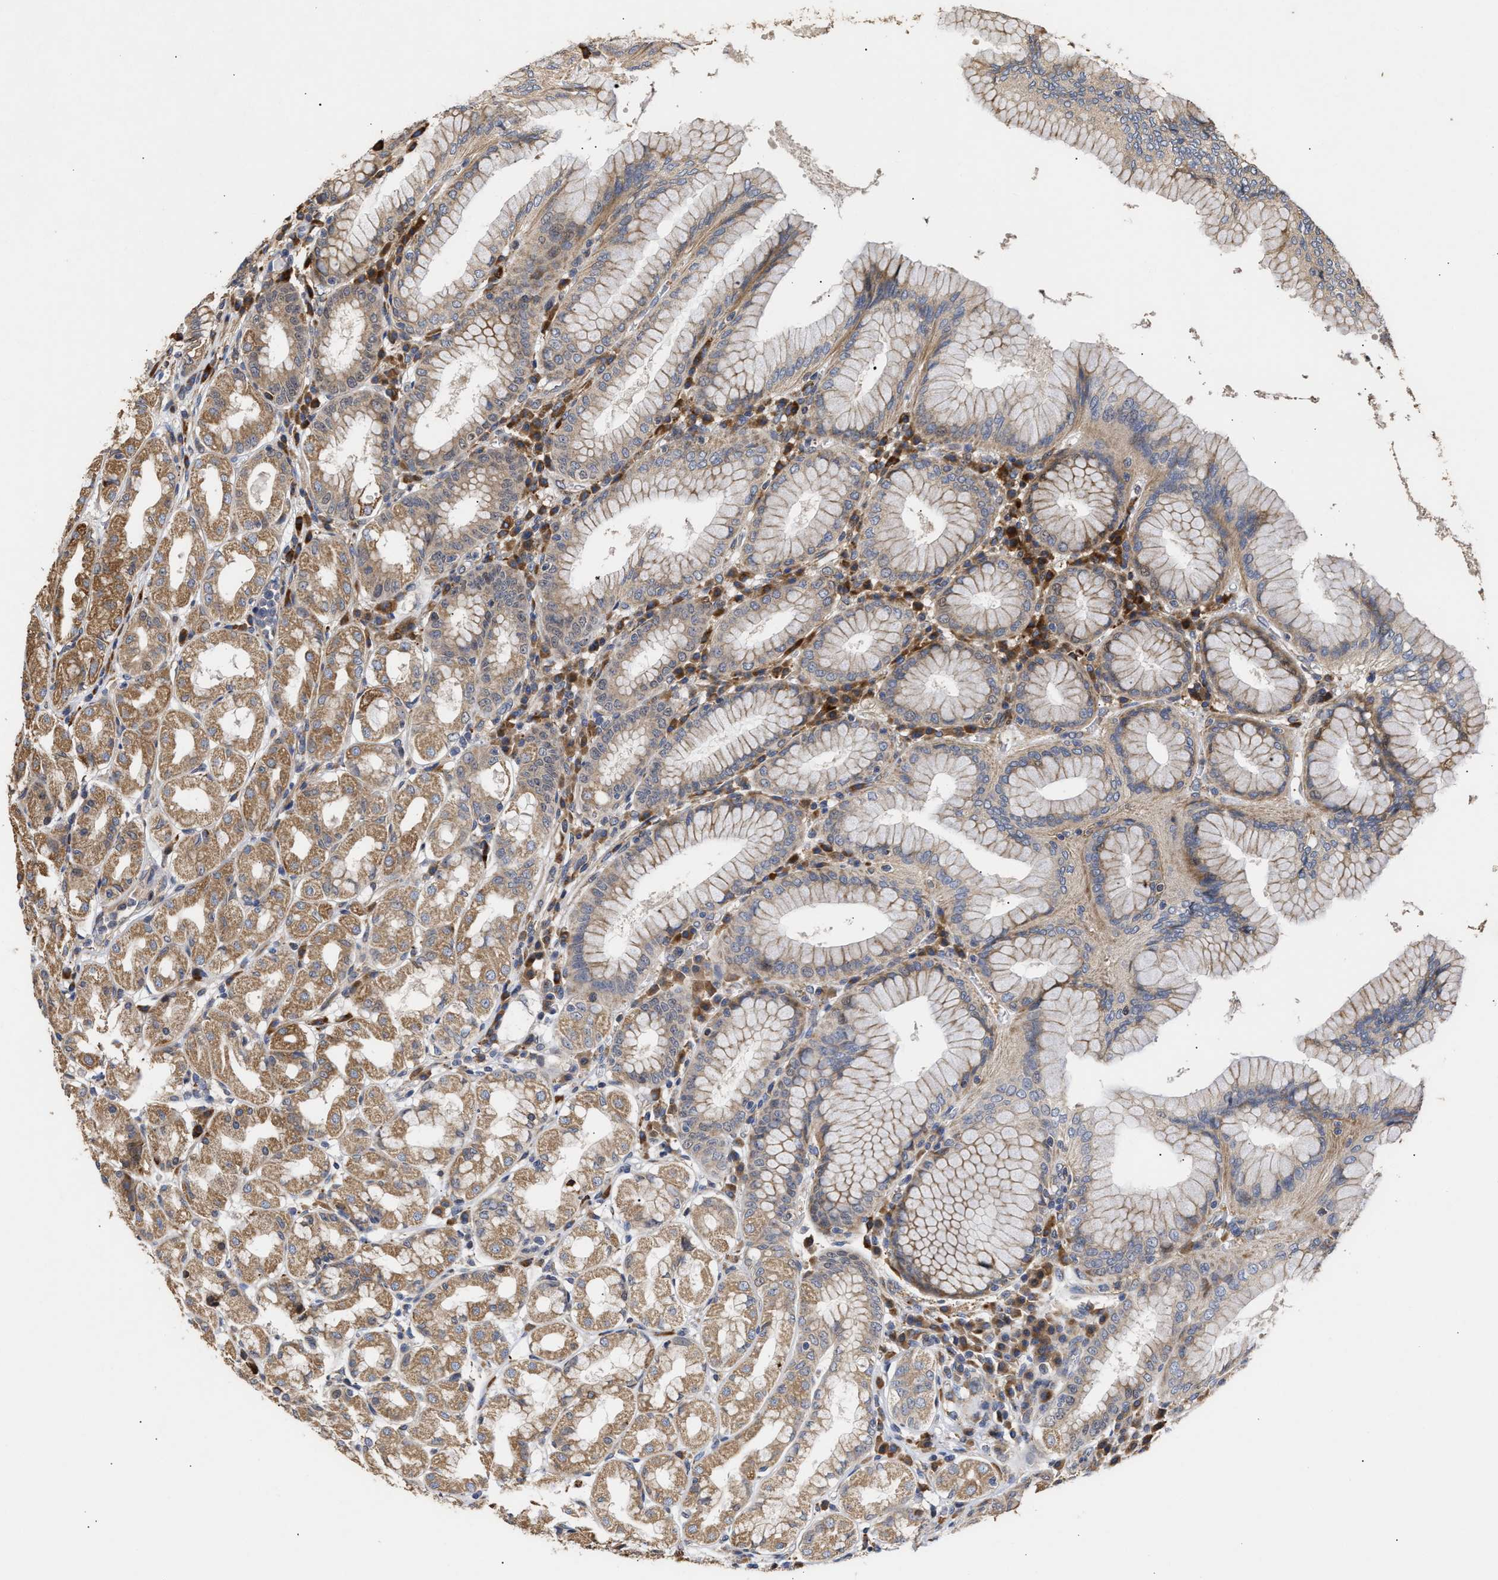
{"staining": {"intensity": "moderate", "quantity": "25%-75%", "location": "cytoplasmic/membranous"}, "tissue": "stomach", "cell_type": "Glandular cells", "image_type": "normal", "snomed": [{"axis": "morphology", "description": "Normal tissue, NOS"}, {"axis": "topography", "description": "Stomach"}, {"axis": "topography", "description": "Stomach, lower"}], "caption": "Stomach stained with immunohistochemistry shows moderate cytoplasmic/membranous expression in approximately 25%-75% of glandular cells. Nuclei are stained in blue.", "gene": "GOSR1", "patient": {"sex": "female", "age": 56}}